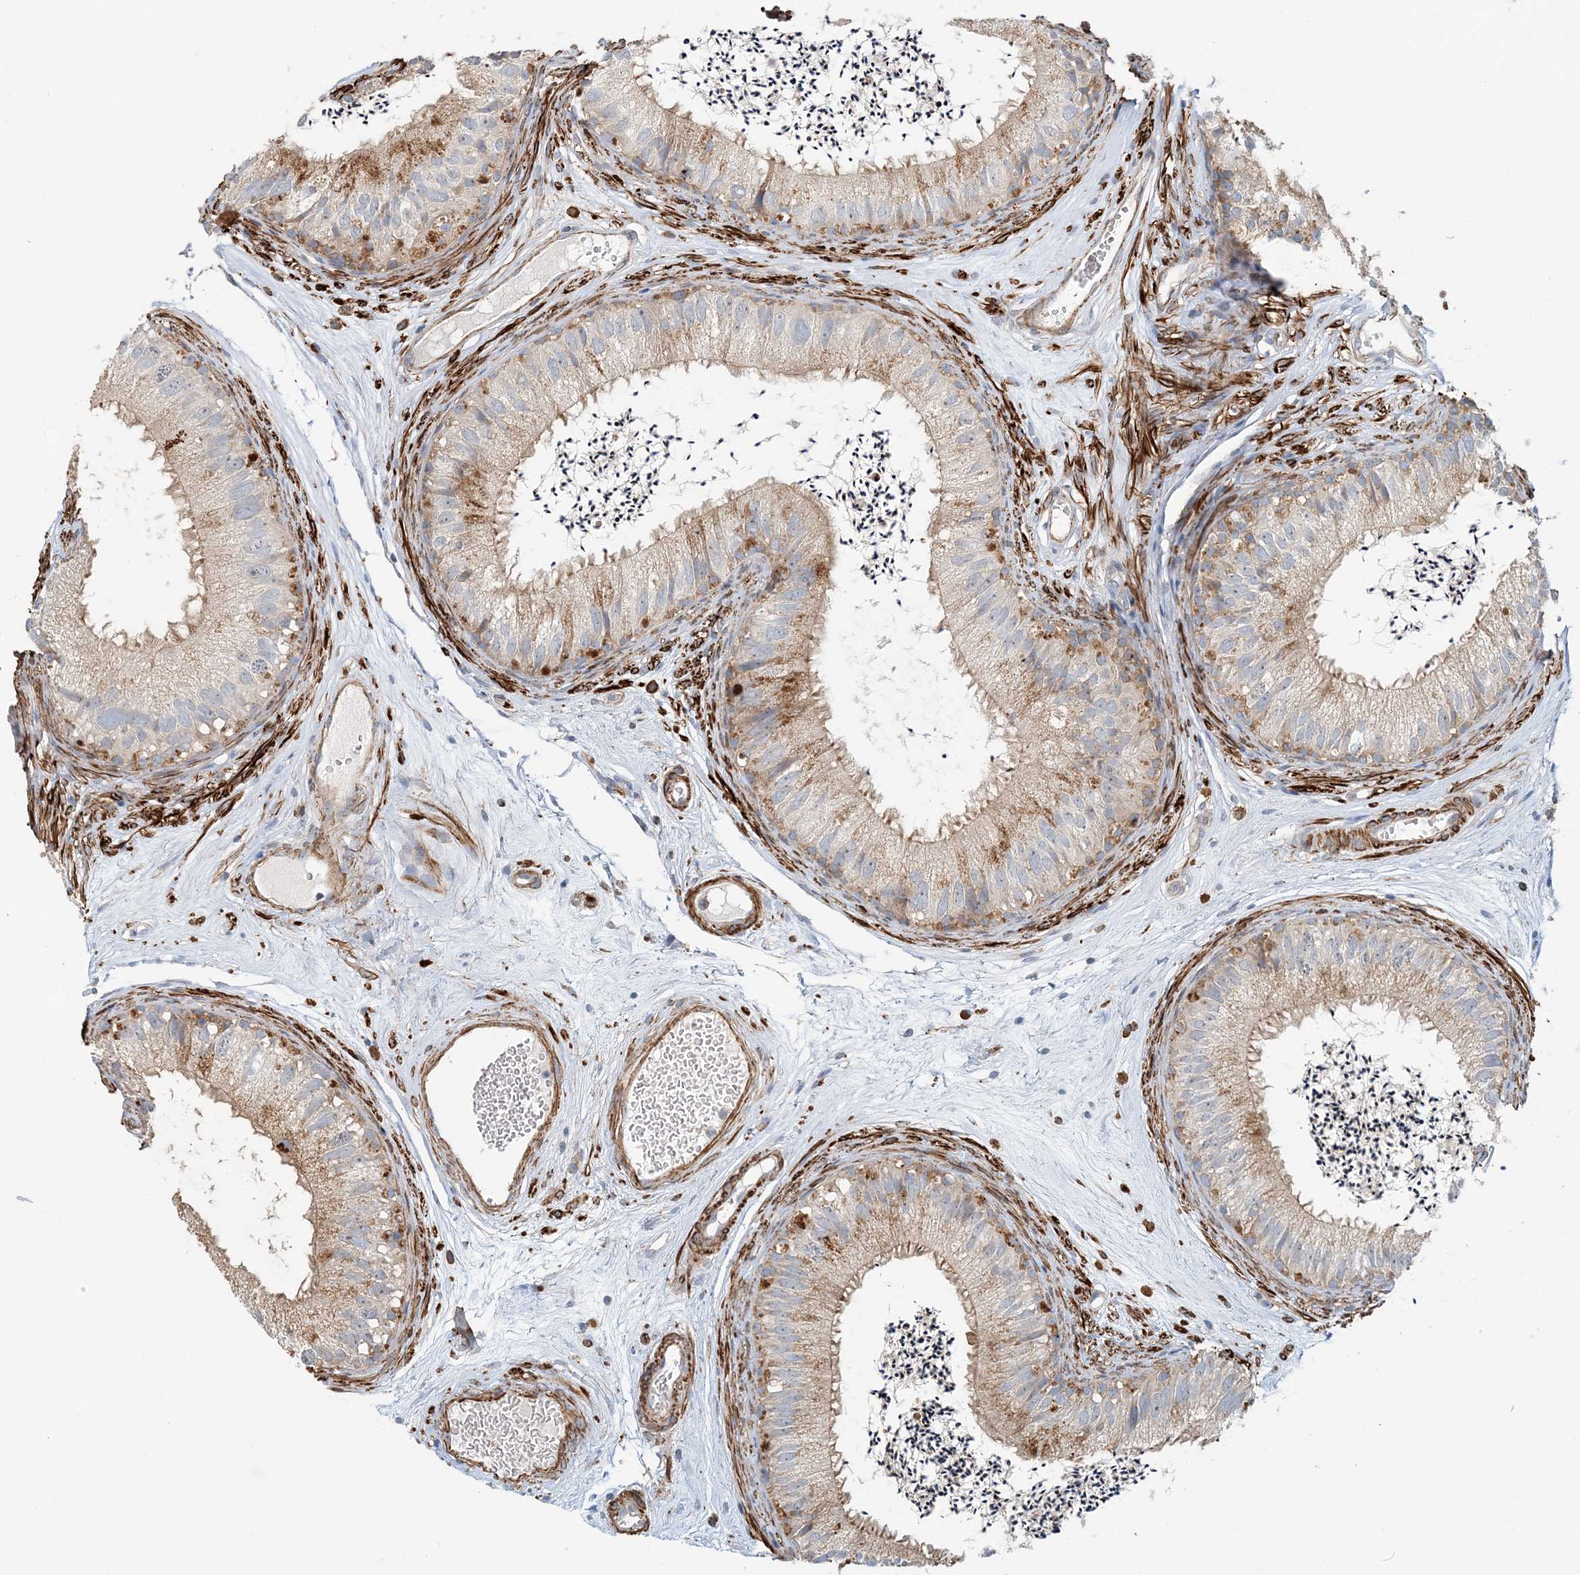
{"staining": {"intensity": "moderate", "quantity": "<25%", "location": "cytoplasmic/membranous"}, "tissue": "epididymis", "cell_type": "Glandular cells", "image_type": "normal", "snomed": [{"axis": "morphology", "description": "Normal tissue, NOS"}, {"axis": "topography", "description": "Epididymis"}], "caption": "Approximately <25% of glandular cells in benign human epididymis display moderate cytoplasmic/membranous protein positivity as visualized by brown immunohistochemical staining.", "gene": "TTI1", "patient": {"sex": "male", "age": 77}}